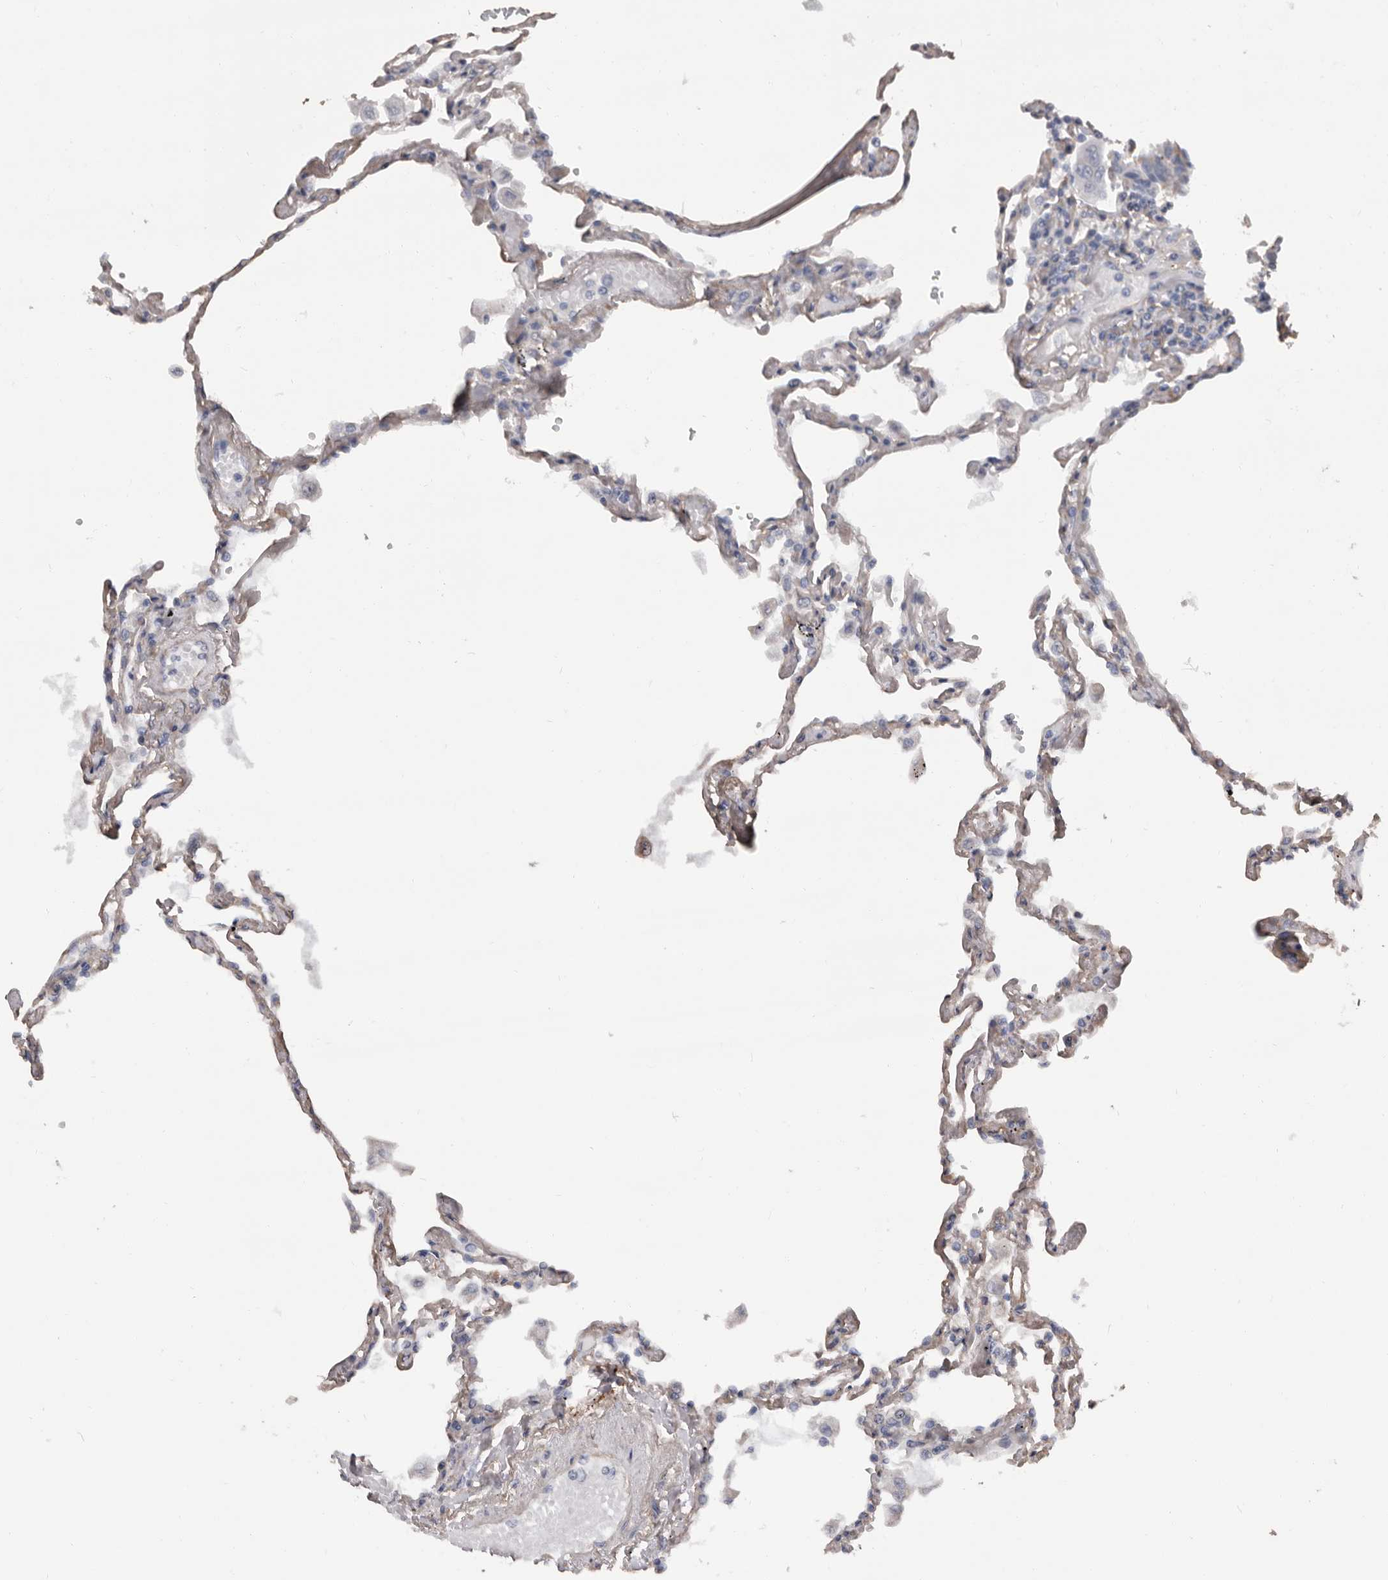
{"staining": {"intensity": "weak", "quantity": "25%-75%", "location": "cytoplasmic/membranous"}, "tissue": "lung", "cell_type": "Alveolar cells", "image_type": "normal", "snomed": [{"axis": "morphology", "description": "Normal tissue, NOS"}, {"axis": "topography", "description": "Lung"}], "caption": "The photomicrograph shows immunohistochemical staining of benign lung. There is weak cytoplasmic/membranous staining is identified in approximately 25%-75% of alveolar cells.", "gene": "ADAMTS2", "patient": {"sex": "female", "age": 67}}